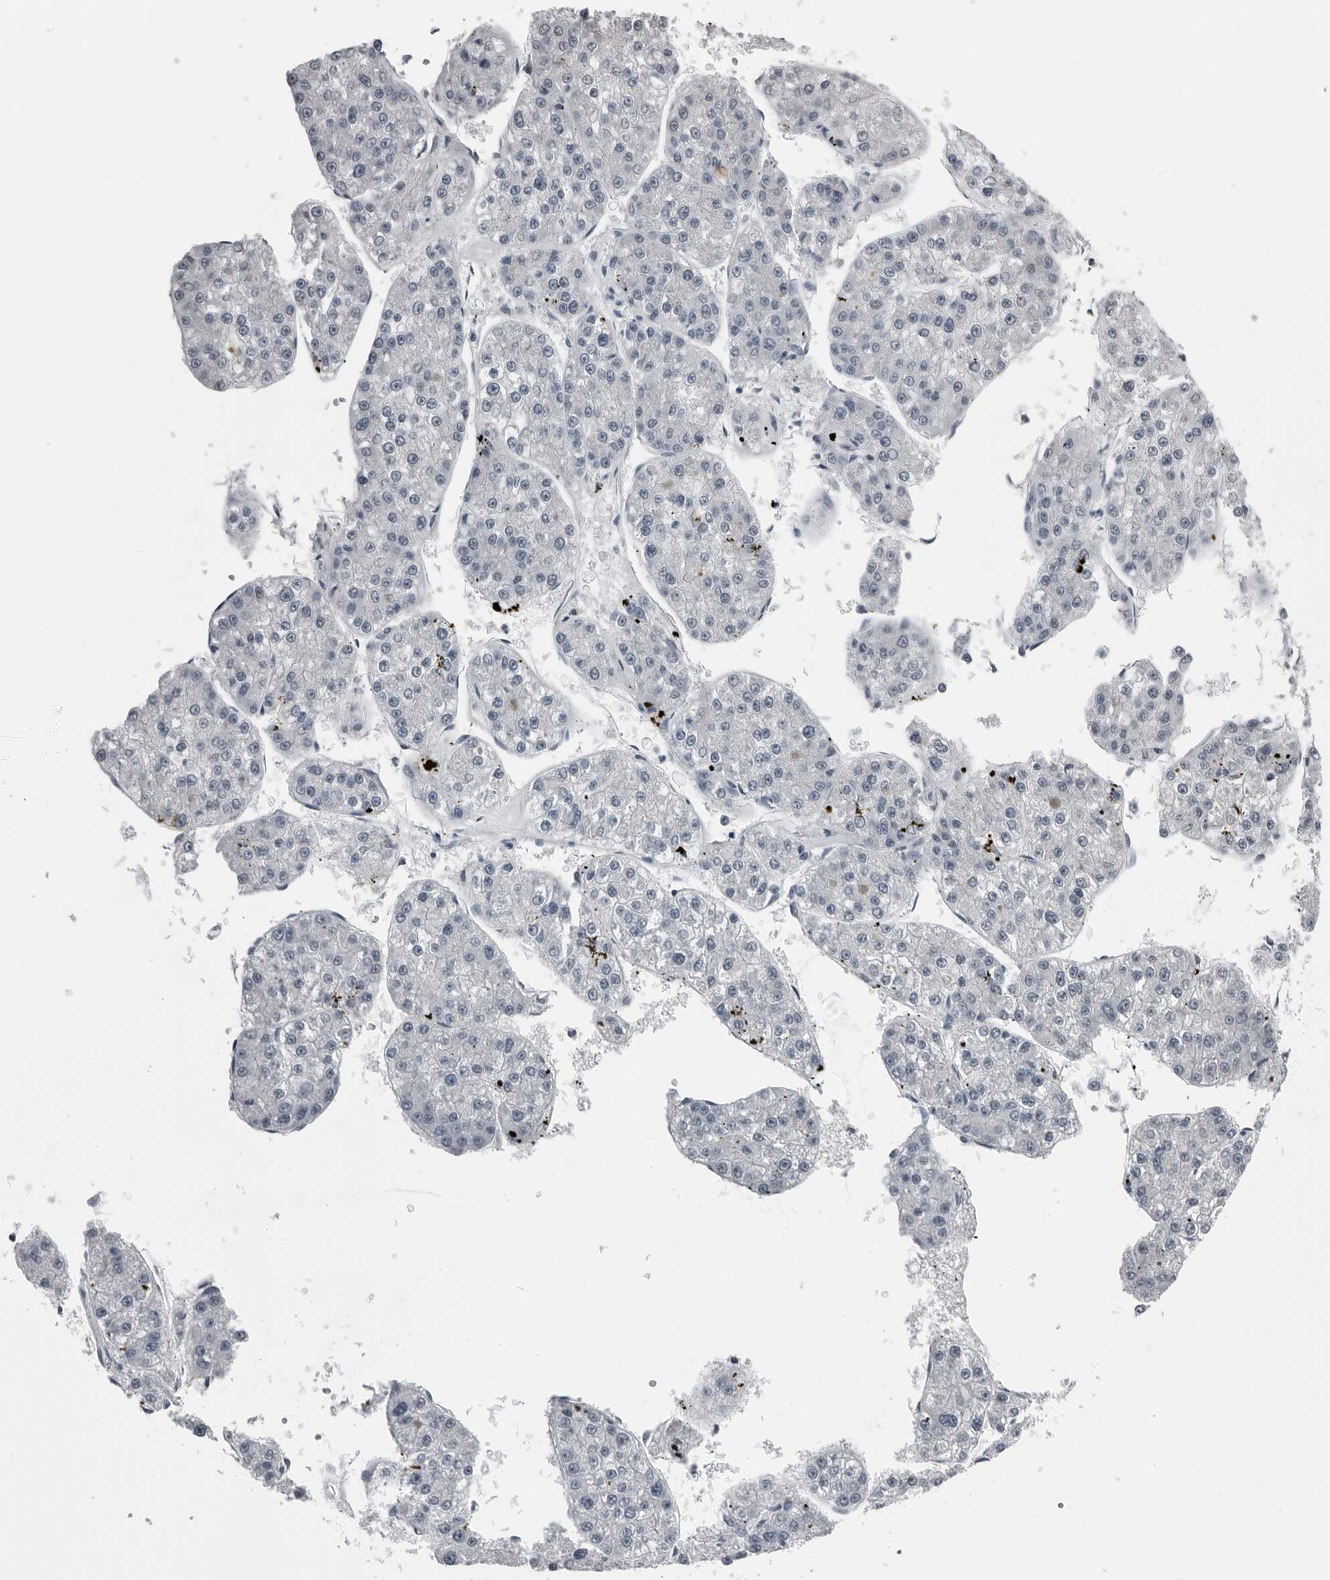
{"staining": {"intensity": "negative", "quantity": "none", "location": "none"}, "tissue": "liver cancer", "cell_type": "Tumor cells", "image_type": "cancer", "snomed": [{"axis": "morphology", "description": "Carcinoma, Hepatocellular, NOS"}, {"axis": "topography", "description": "Liver"}], "caption": "Micrograph shows no significant protein staining in tumor cells of liver hepatocellular carcinoma.", "gene": "SPINK1", "patient": {"sex": "female", "age": 73}}